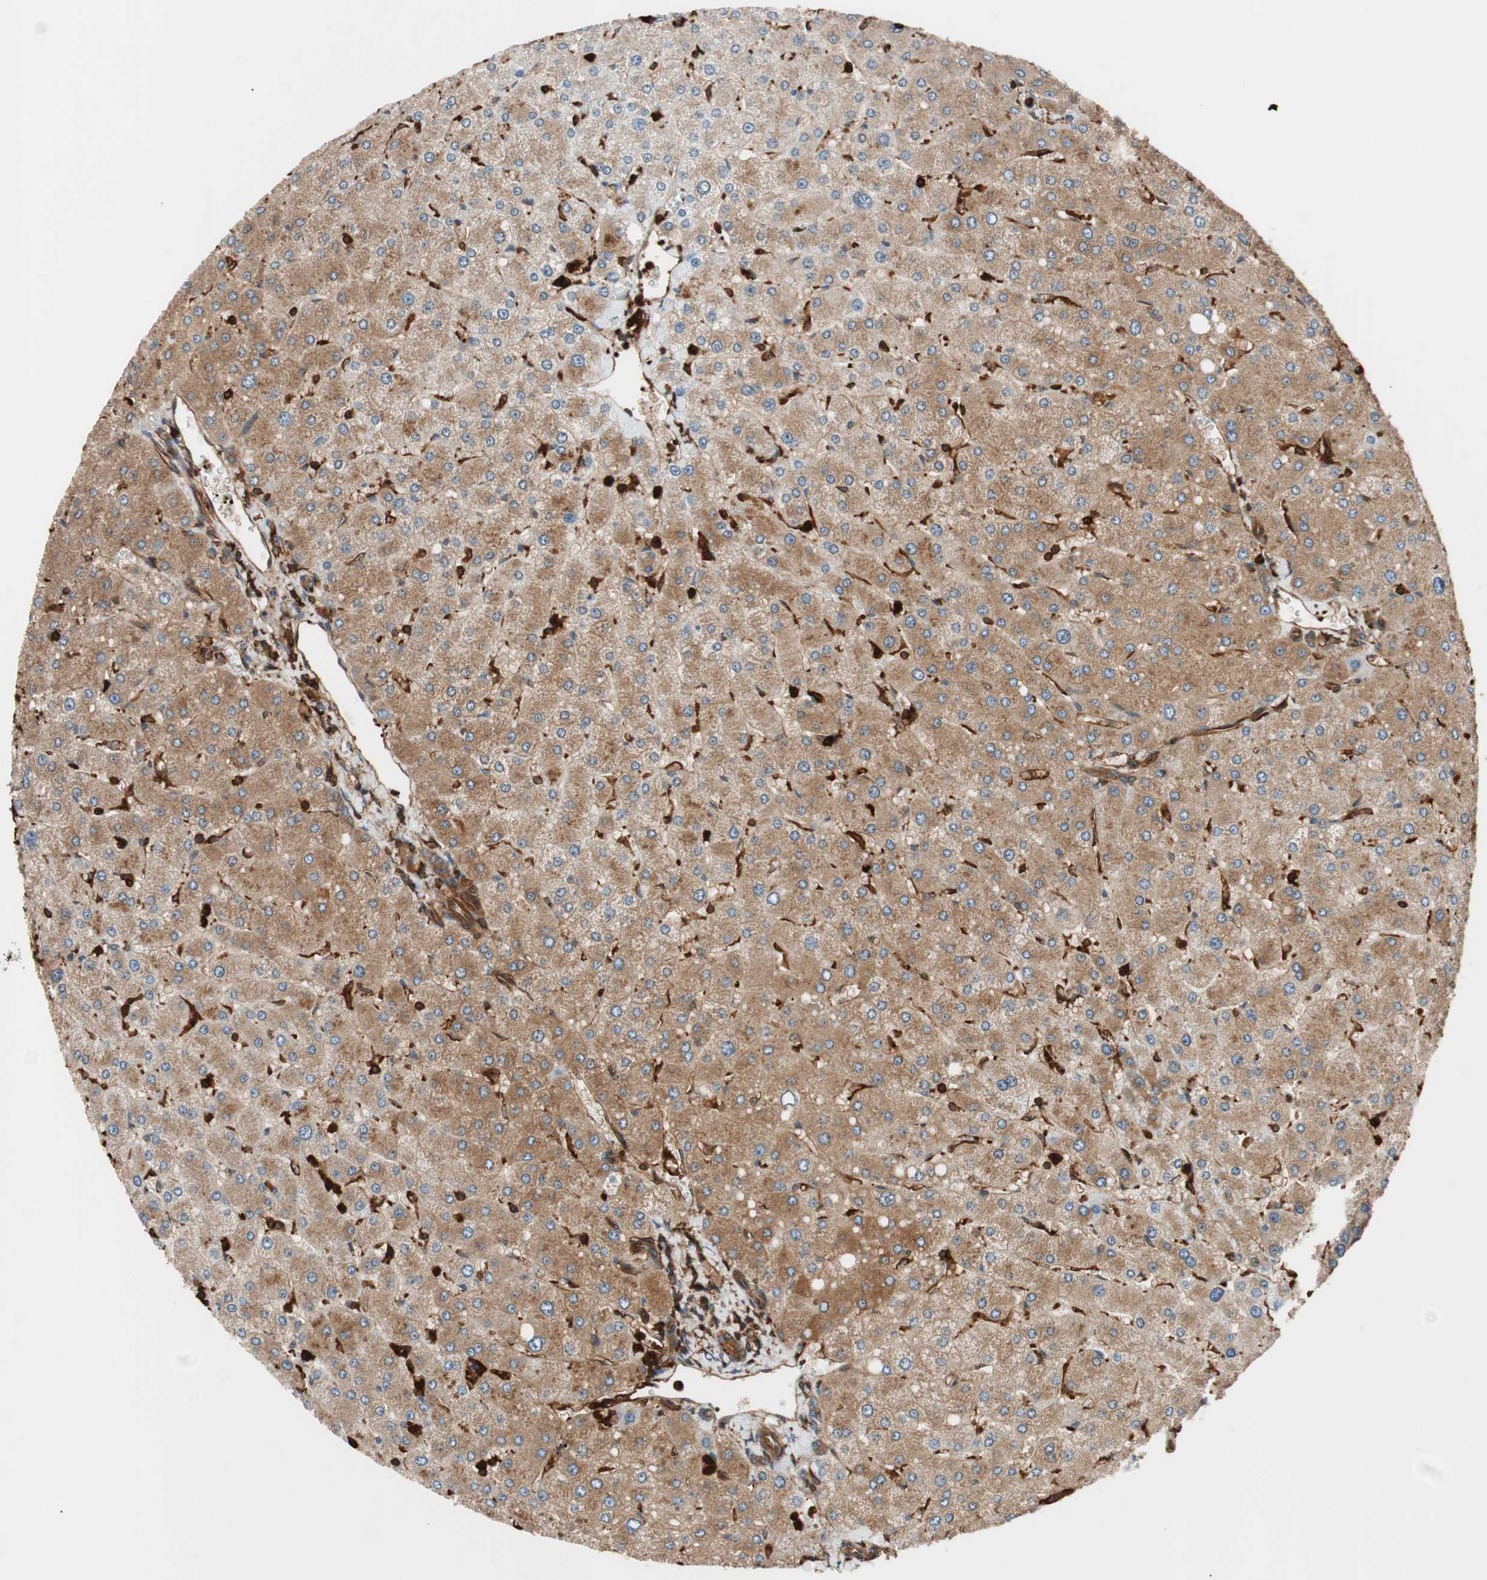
{"staining": {"intensity": "strong", "quantity": ">75%", "location": "cytoplasmic/membranous"}, "tissue": "liver", "cell_type": "Cholangiocytes", "image_type": "normal", "snomed": [{"axis": "morphology", "description": "Normal tissue, NOS"}, {"axis": "topography", "description": "Liver"}], "caption": "Protein positivity by IHC displays strong cytoplasmic/membranous expression in about >75% of cholangiocytes in unremarkable liver. (DAB IHC with brightfield microscopy, high magnification).", "gene": "VASP", "patient": {"sex": "male", "age": 55}}